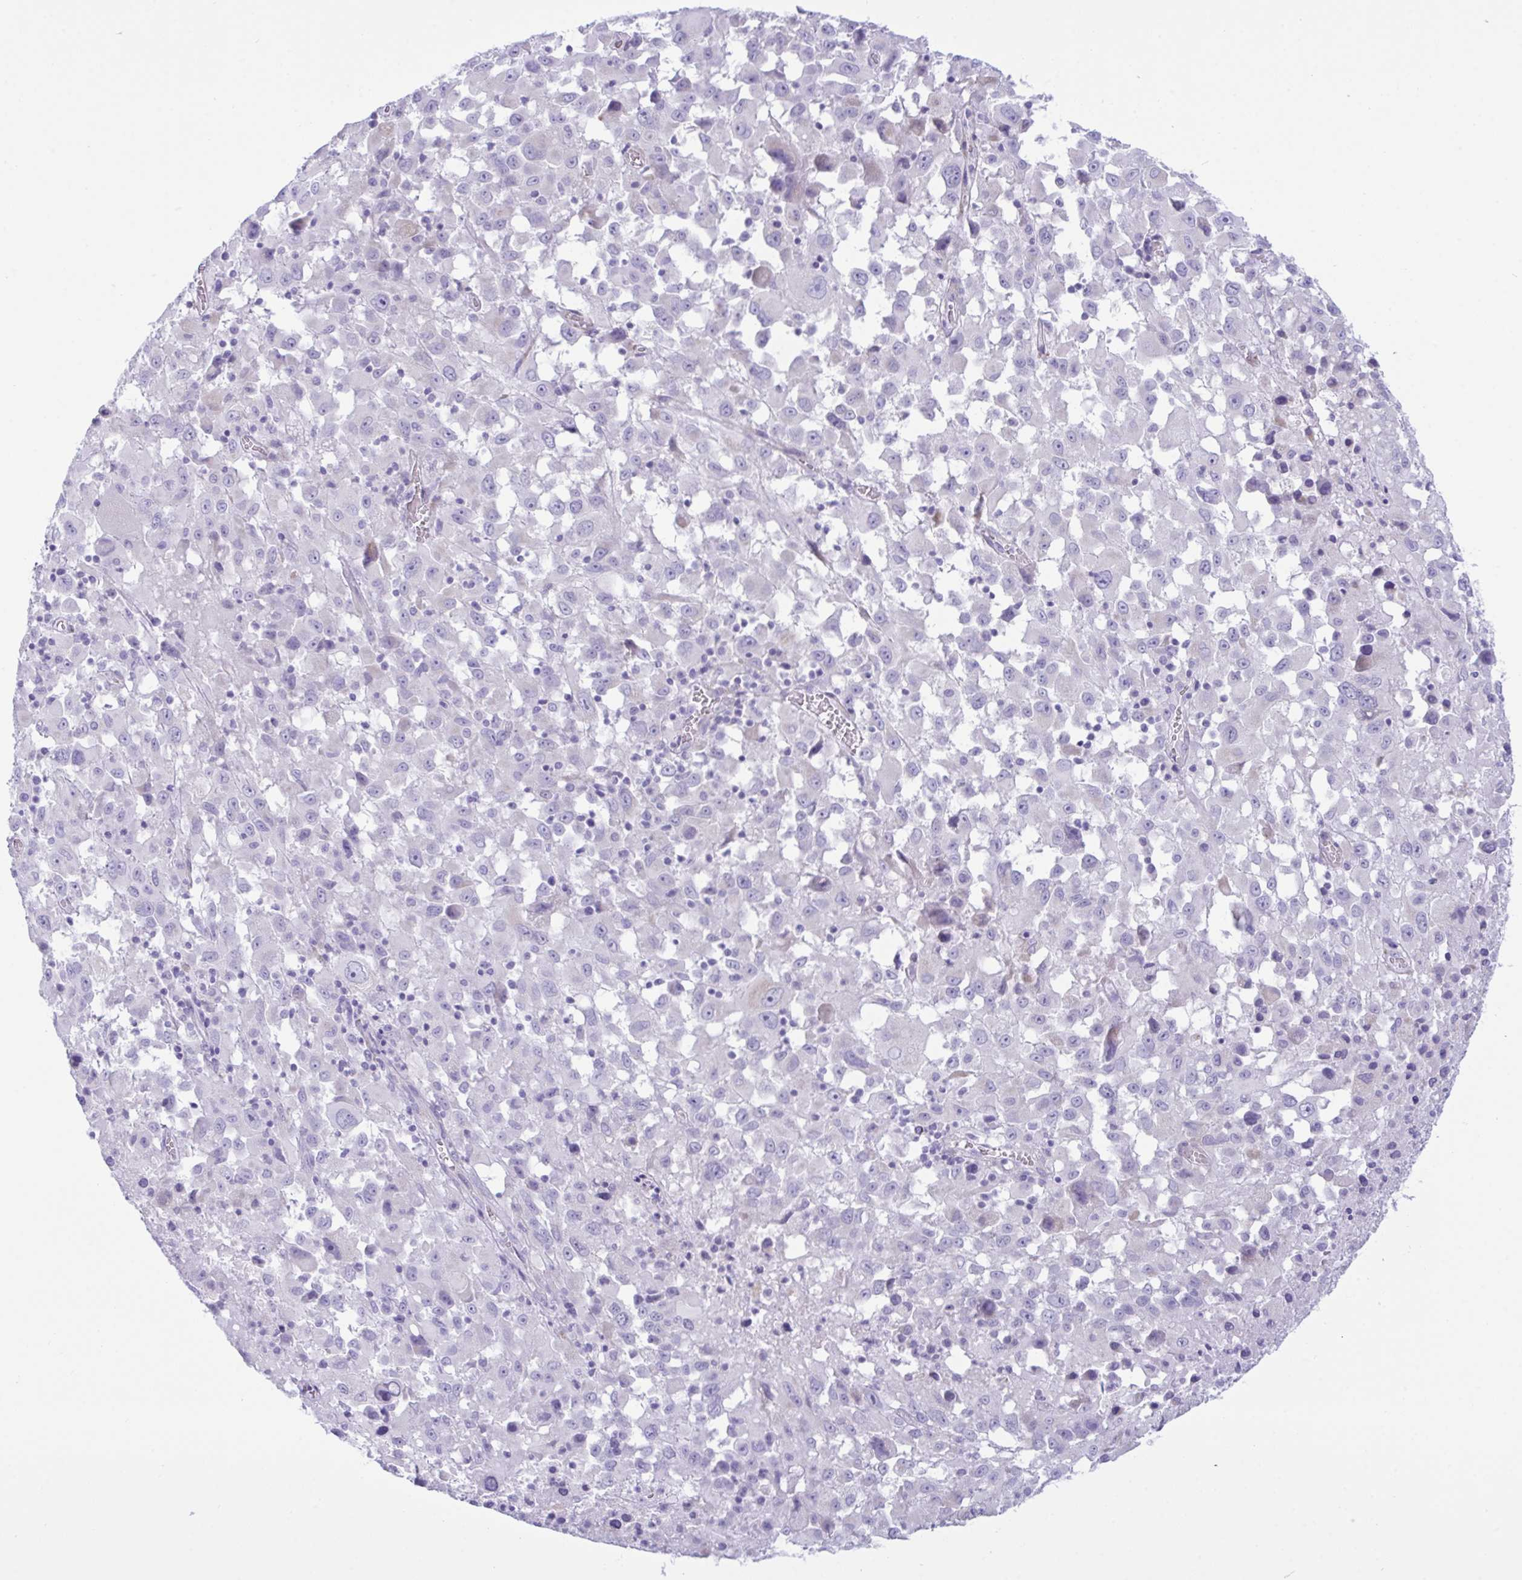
{"staining": {"intensity": "negative", "quantity": "none", "location": "none"}, "tissue": "melanoma", "cell_type": "Tumor cells", "image_type": "cancer", "snomed": [{"axis": "morphology", "description": "Malignant melanoma, Metastatic site"}, {"axis": "topography", "description": "Soft tissue"}], "caption": "Immunohistochemical staining of human melanoma displays no significant expression in tumor cells. (Brightfield microscopy of DAB (3,3'-diaminobenzidine) immunohistochemistry (IHC) at high magnification).", "gene": "BBS1", "patient": {"sex": "male", "age": 50}}